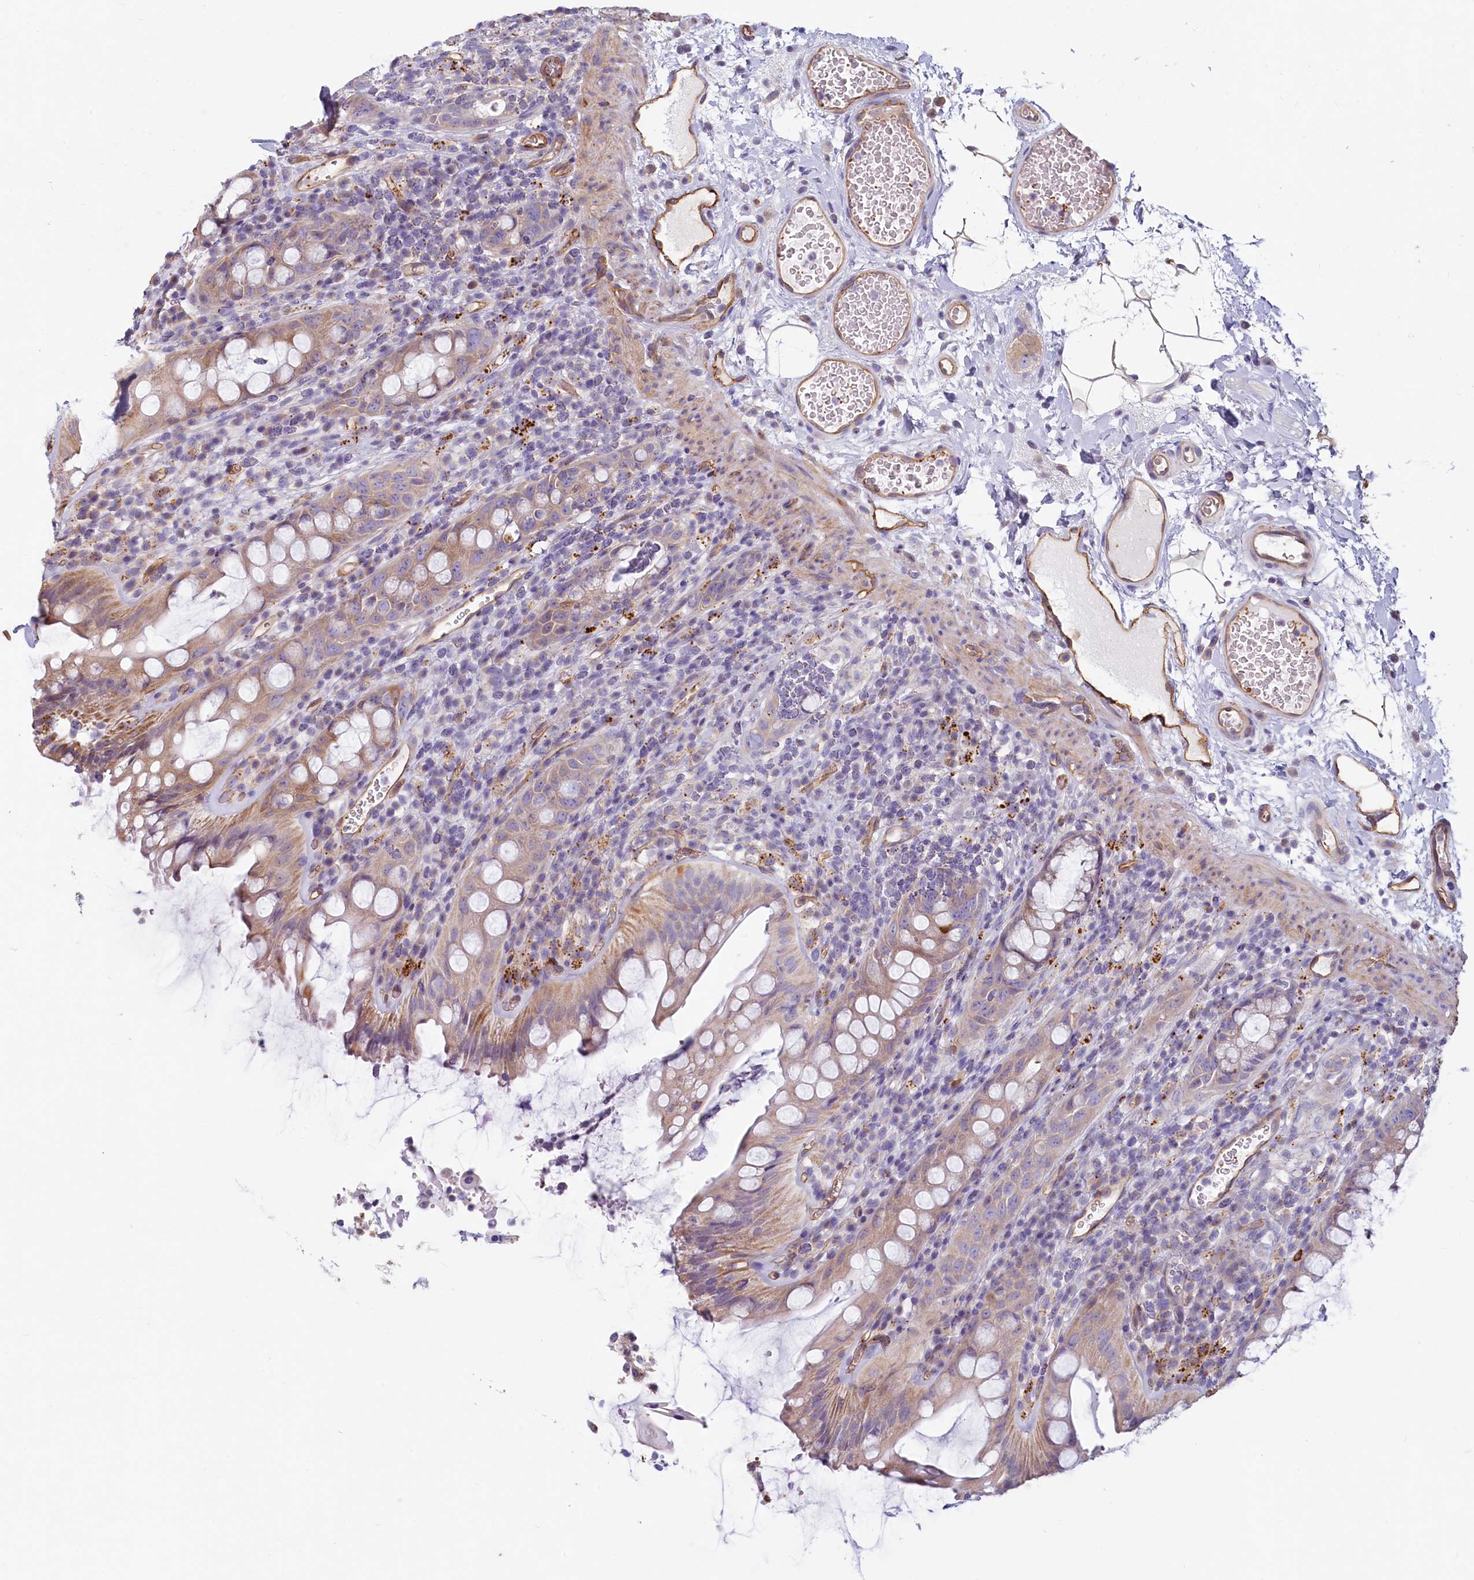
{"staining": {"intensity": "moderate", "quantity": "<25%", "location": "cytoplasmic/membranous"}, "tissue": "rectum", "cell_type": "Glandular cells", "image_type": "normal", "snomed": [{"axis": "morphology", "description": "Normal tissue, NOS"}, {"axis": "topography", "description": "Rectum"}], "caption": "Human rectum stained with a brown dye reveals moderate cytoplasmic/membranous positive expression in approximately <25% of glandular cells.", "gene": "LMOD3", "patient": {"sex": "female", "age": 57}}